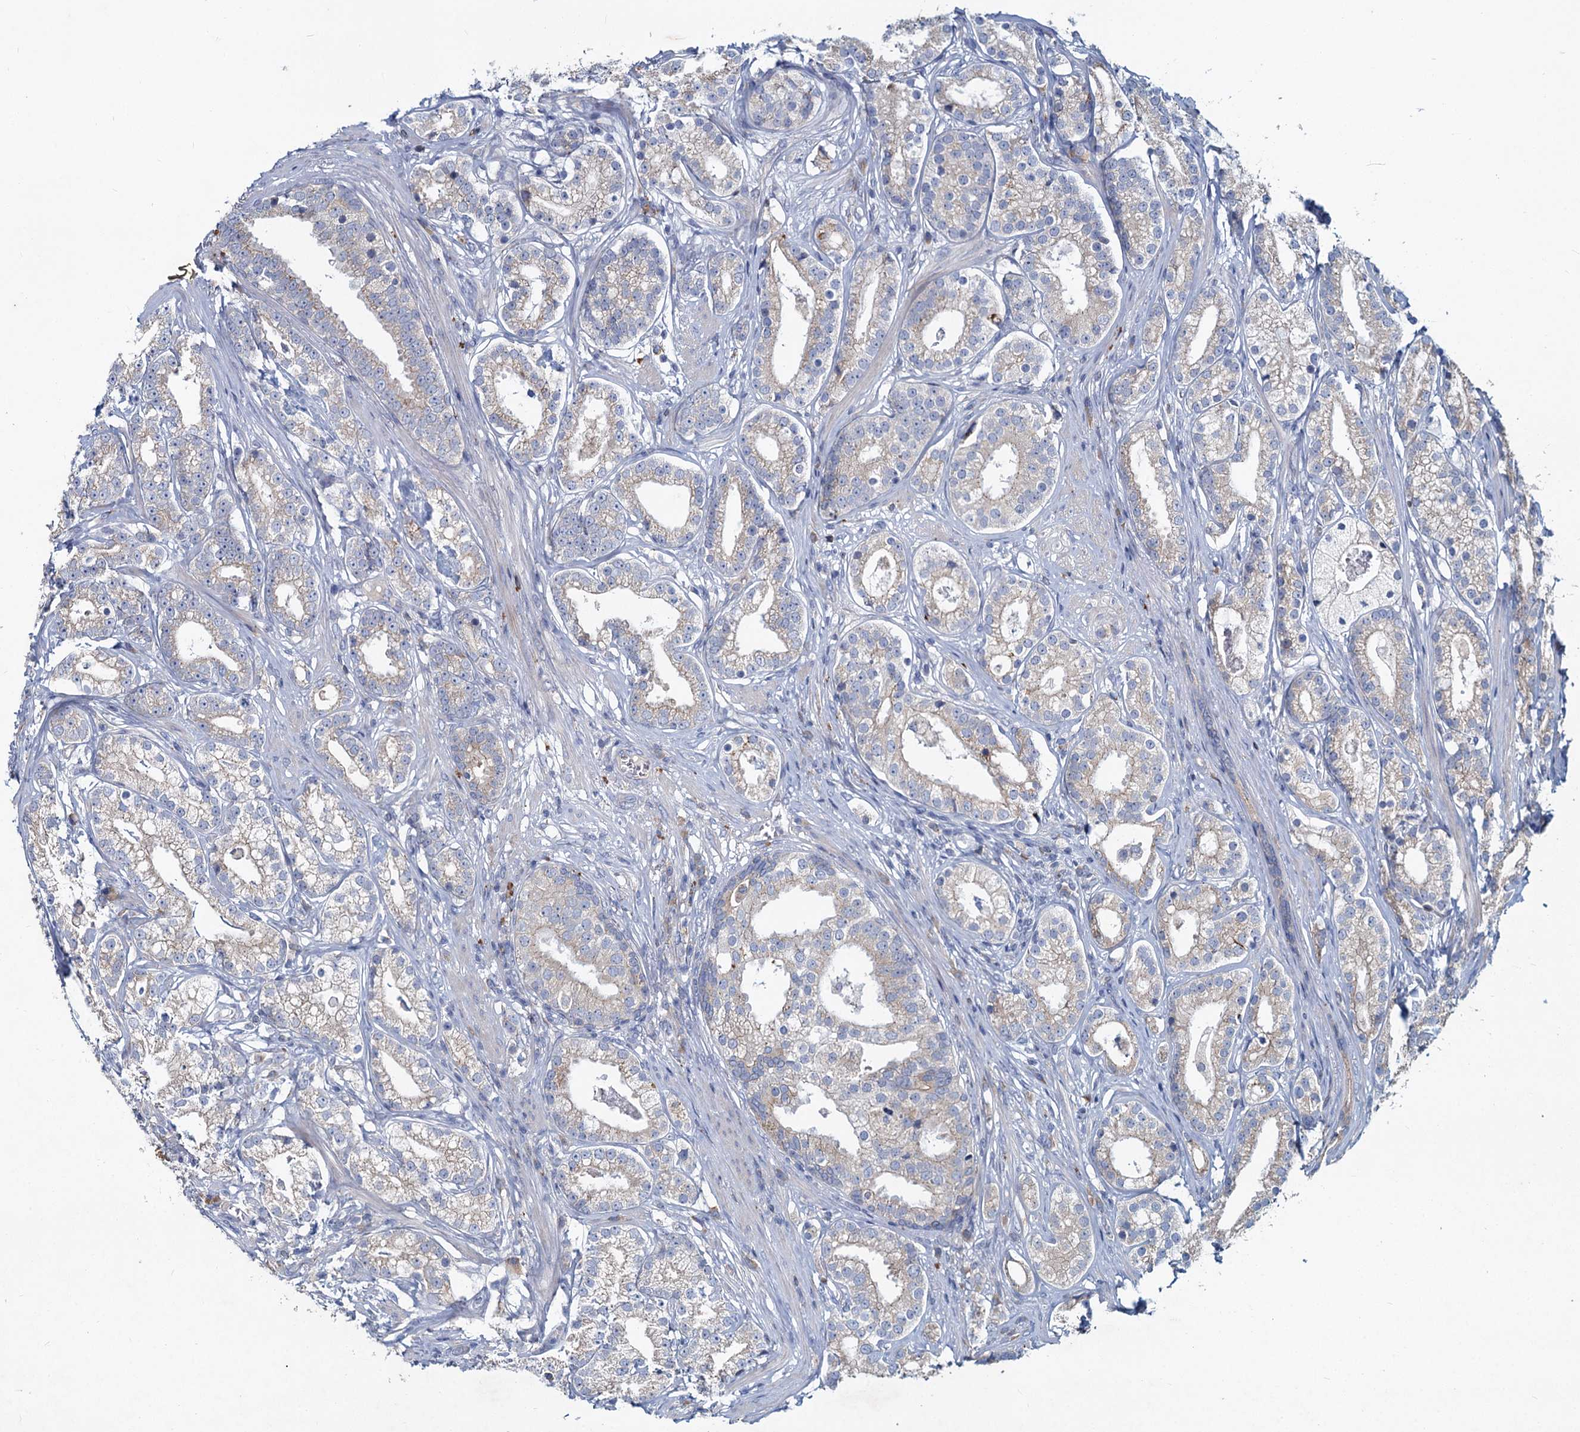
{"staining": {"intensity": "negative", "quantity": "none", "location": "none"}, "tissue": "prostate cancer", "cell_type": "Tumor cells", "image_type": "cancer", "snomed": [{"axis": "morphology", "description": "Adenocarcinoma, High grade"}, {"axis": "topography", "description": "Prostate"}], "caption": "Immunohistochemical staining of human prostate cancer displays no significant positivity in tumor cells.", "gene": "TMX2", "patient": {"sex": "male", "age": 69}}